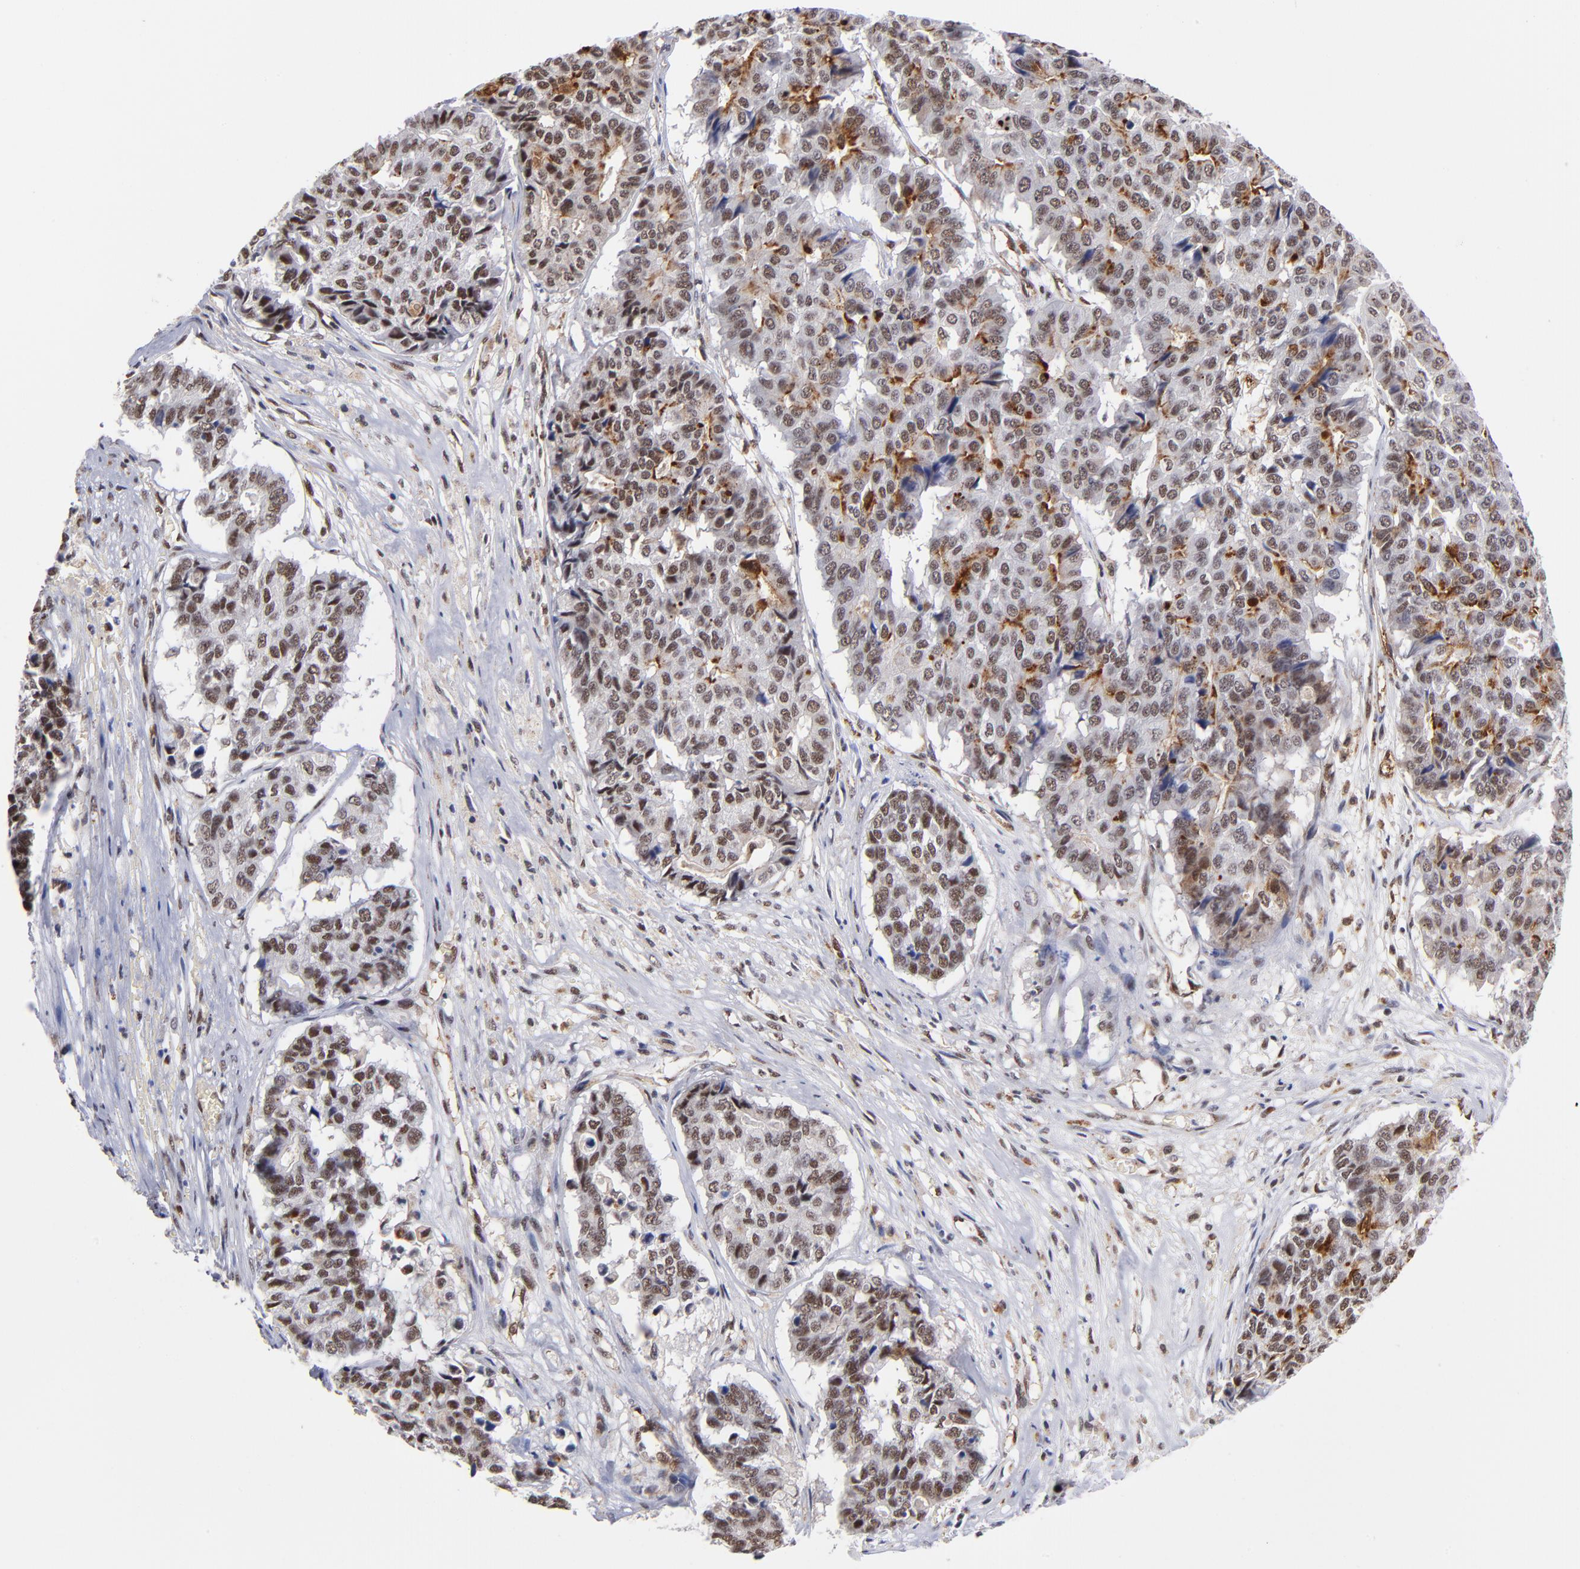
{"staining": {"intensity": "moderate", "quantity": ">75%", "location": "nuclear"}, "tissue": "pancreatic cancer", "cell_type": "Tumor cells", "image_type": "cancer", "snomed": [{"axis": "morphology", "description": "Adenocarcinoma, NOS"}, {"axis": "topography", "description": "Pancreas"}], "caption": "Pancreatic cancer (adenocarcinoma) stained for a protein (brown) shows moderate nuclear positive staining in approximately >75% of tumor cells.", "gene": "GABPA", "patient": {"sex": "male", "age": 50}}